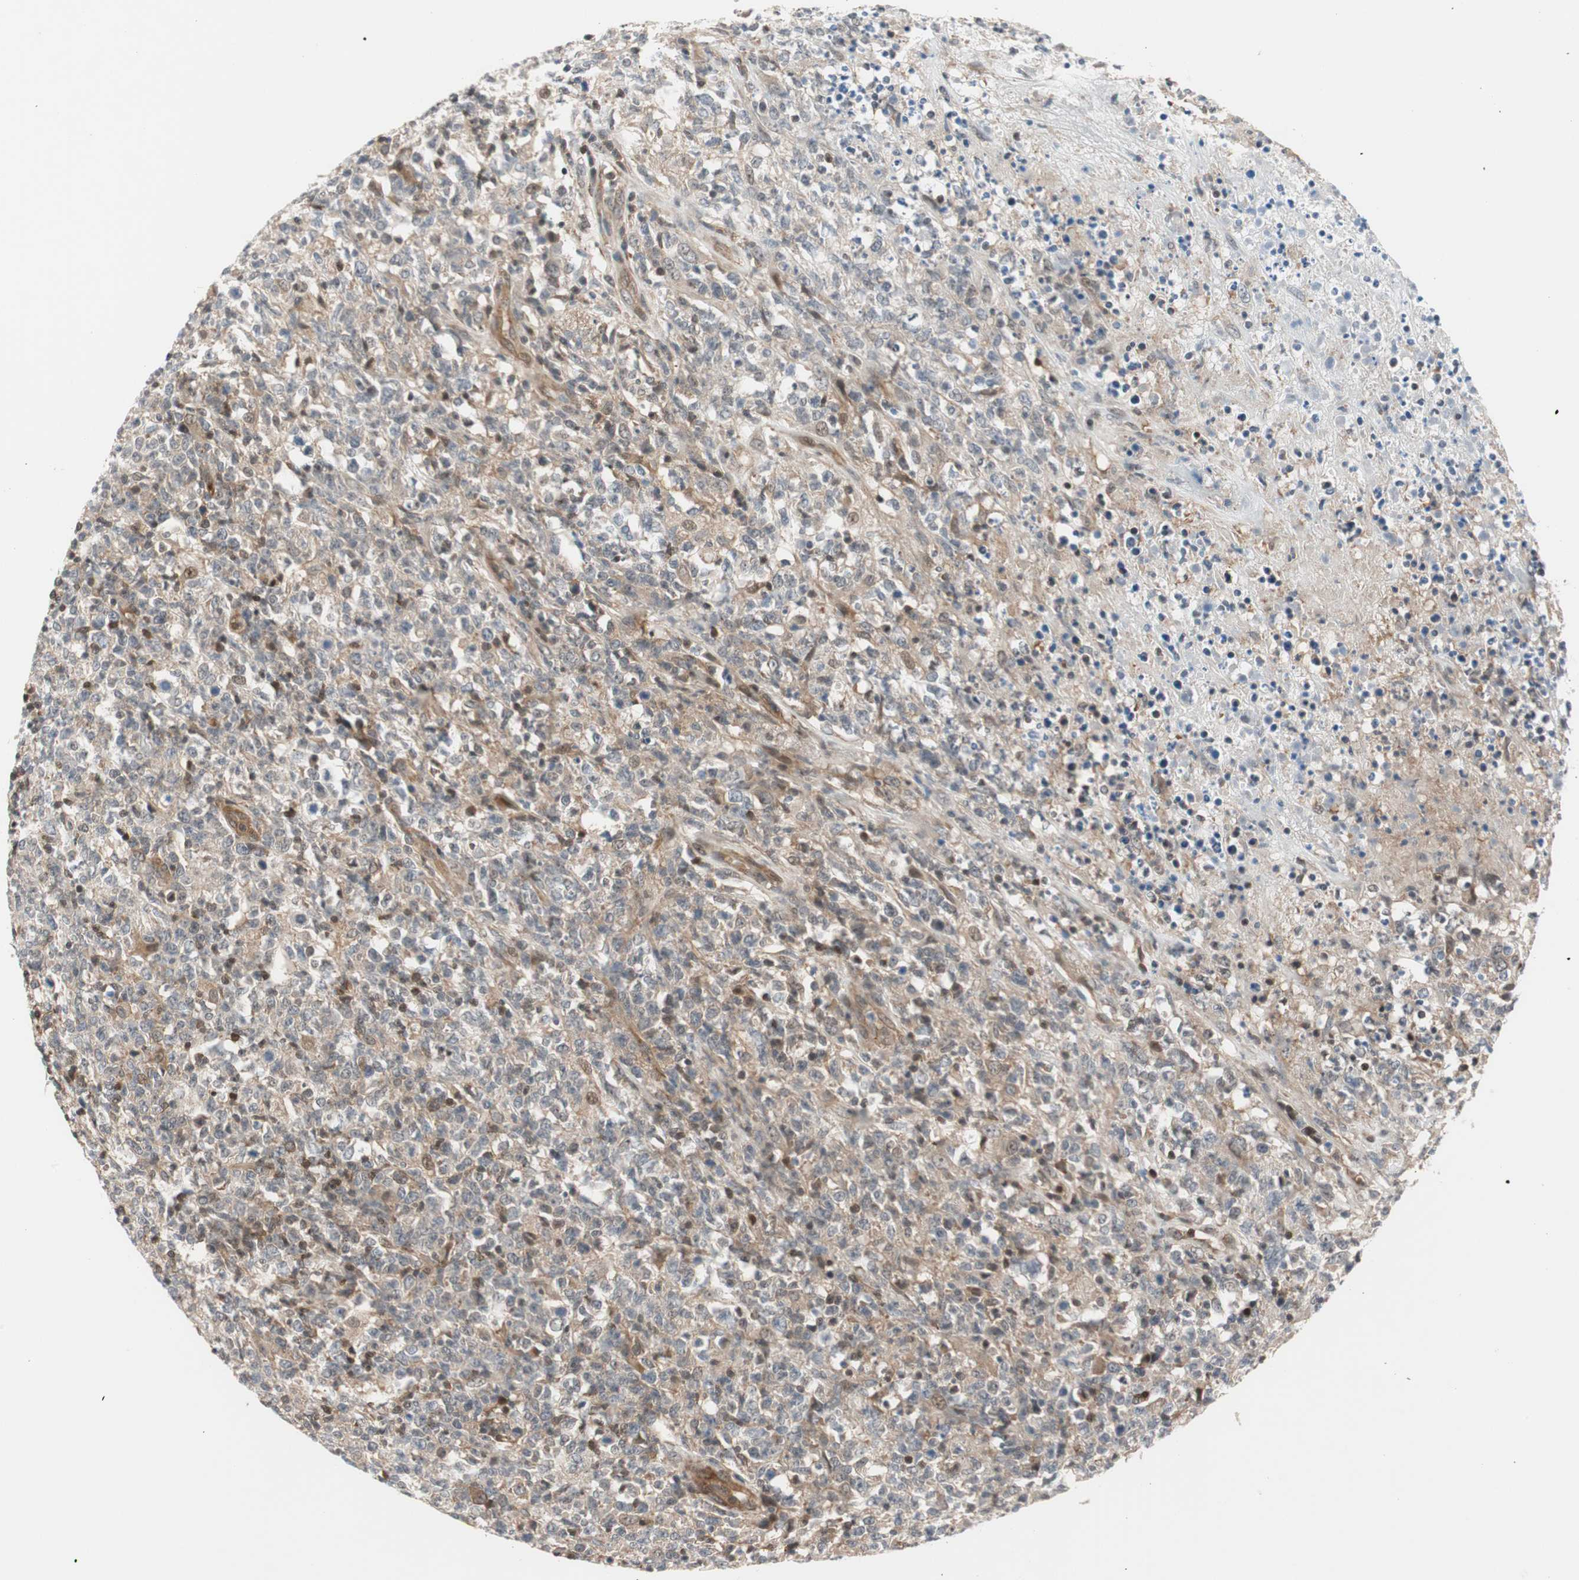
{"staining": {"intensity": "moderate", "quantity": "25%-75%", "location": "cytoplasmic/membranous"}, "tissue": "lymphoma", "cell_type": "Tumor cells", "image_type": "cancer", "snomed": [{"axis": "morphology", "description": "Malignant lymphoma, non-Hodgkin's type, High grade"}, {"axis": "topography", "description": "Lymph node"}], "caption": "A micrograph of human high-grade malignant lymphoma, non-Hodgkin's type stained for a protein shows moderate cytoplasmic/membranous brown staining in tumor cells. (Brightfield microscopy of DAB IHC at high magnification).", "gene": "ZNF512B", "patient": {"sex": "female", "age": 84}}